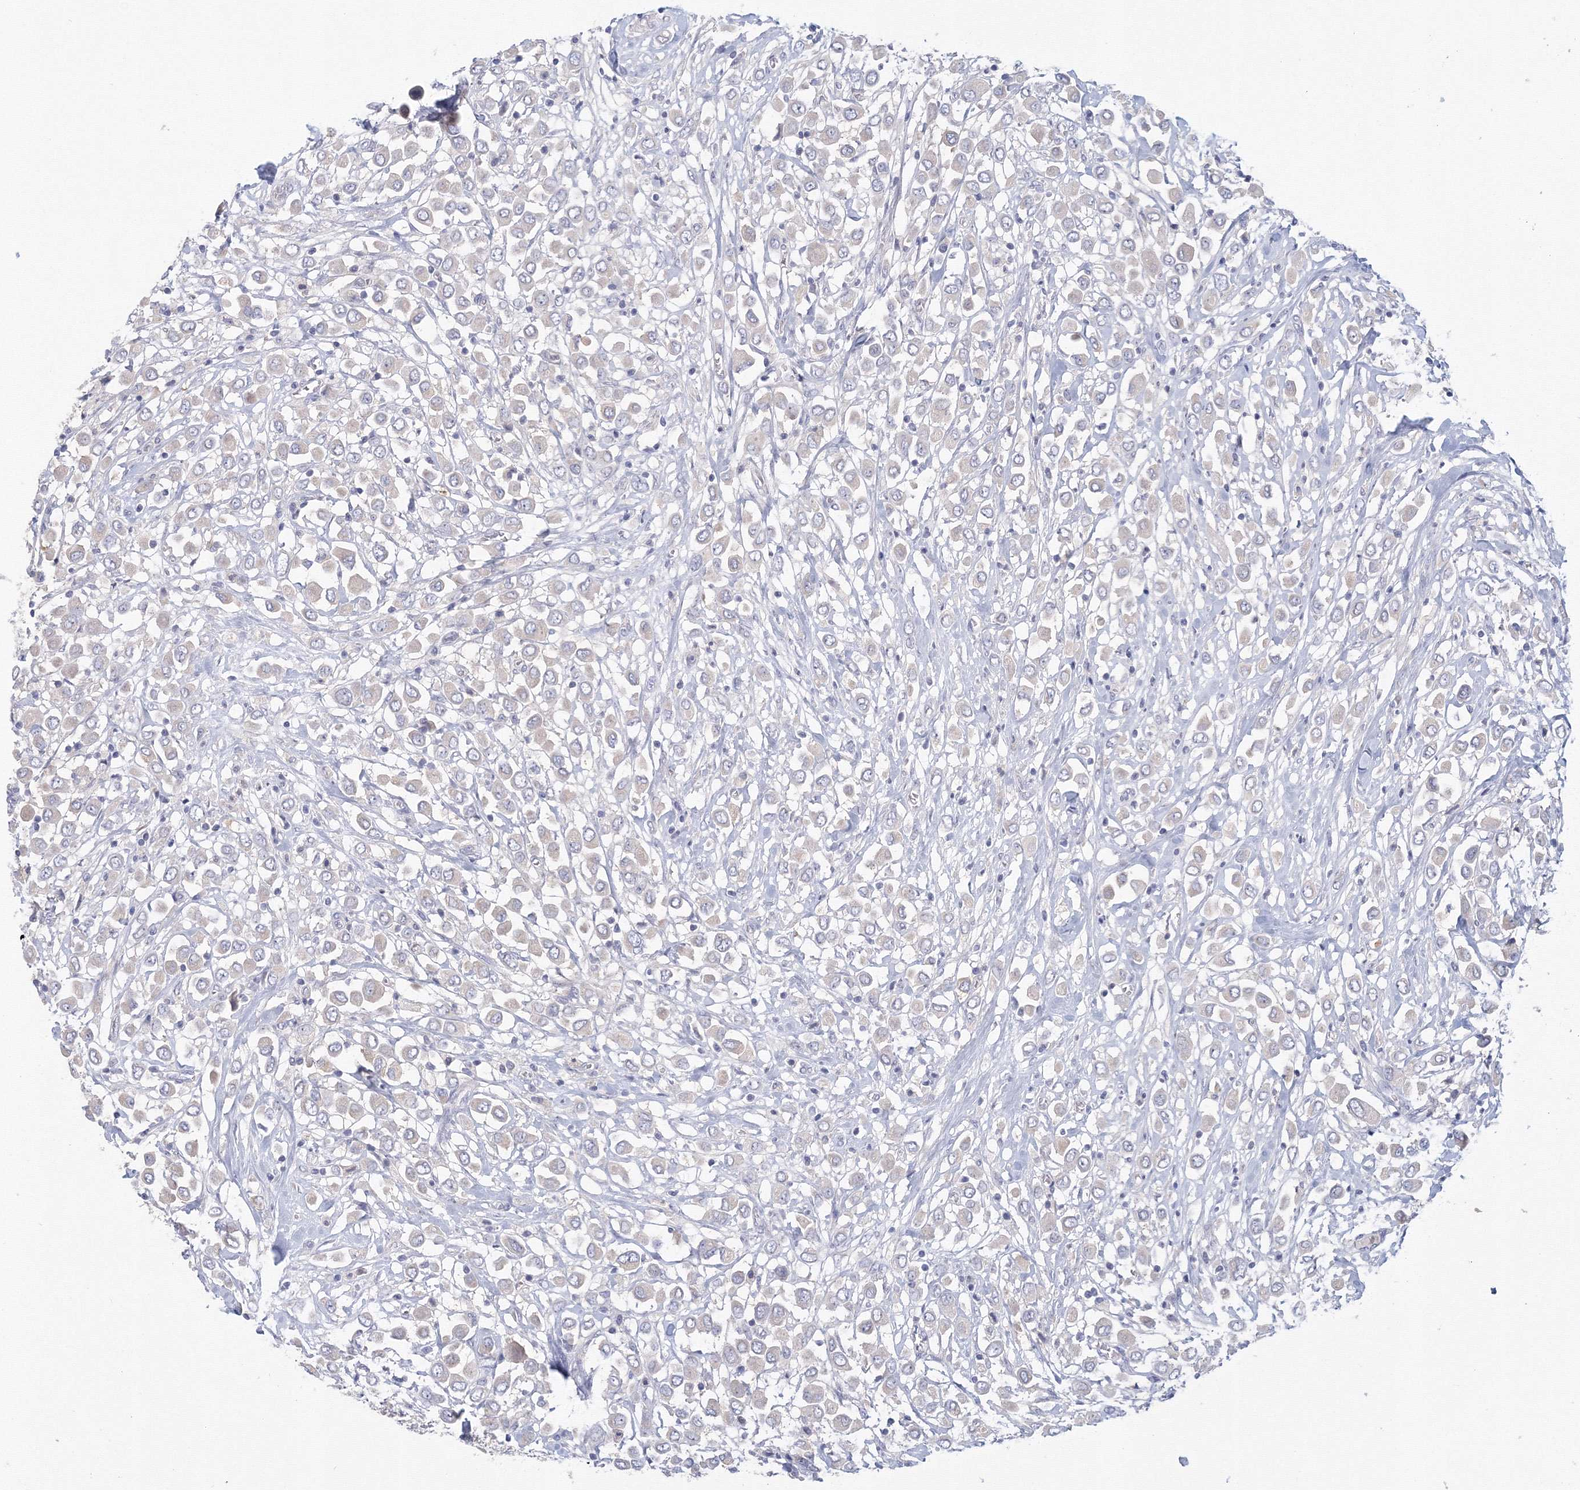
{"staining": {"intensity": "negative", "quantity": "none", "location": "none"}, "tissue": "breast cancer", "cell_type": "Tumor cells", "image_type": "cancer", "snomed": [{"axis": "morphology", "description": "Duct carcinoma"}, {"axis": "topography", "description": "Breast"}], "caption": "The immunohistochemistry (IHC) histopathology image has no significant staining in tumor cells of breast cancer tissue. The staining is performed using DAB brown chromogen with nuclei counter-stained in using hematoxylin.", "gene": "TACC2", "patient": {"sex": "female", "age": 61}}